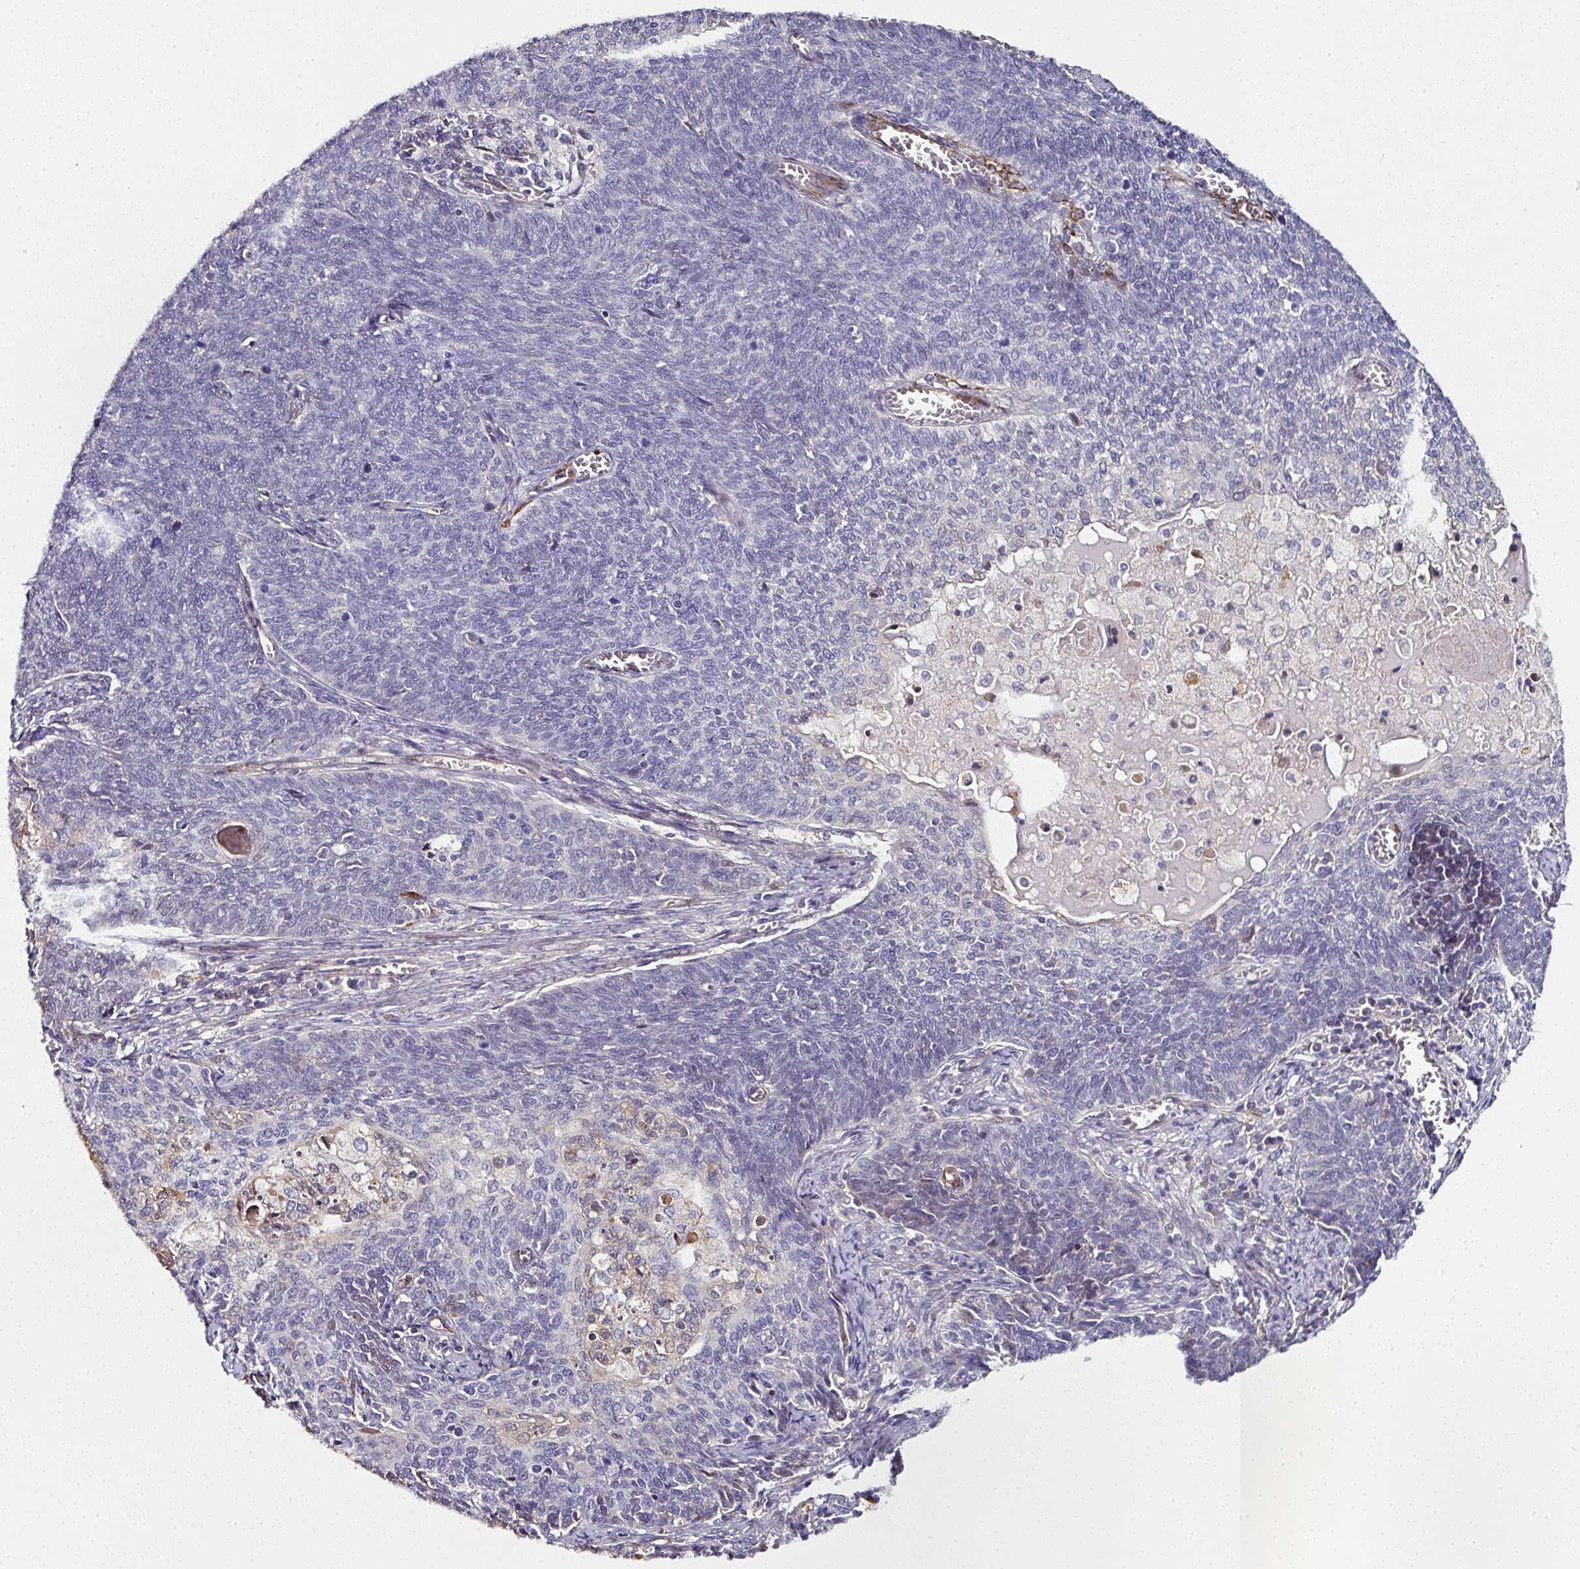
{"staining": {"intensity": "negative", "quantity": "none", "location": "none"}, "tissue": "cervical cancer", "cell_type": "Tumor cells", "image_type": "cancer", "snomed": [{"axis": "morphology", "description": "Squamous cell carcinoma, NOS"}, {"axis": "topography", "description": "Cervix"}], "caption": "This is a histopathology image of immunohistochemistry staining of cervical cancer, which shows no expression in tumor cells.", "gene": "BEND5", "patient": {"sex": "female", "age": 39}}